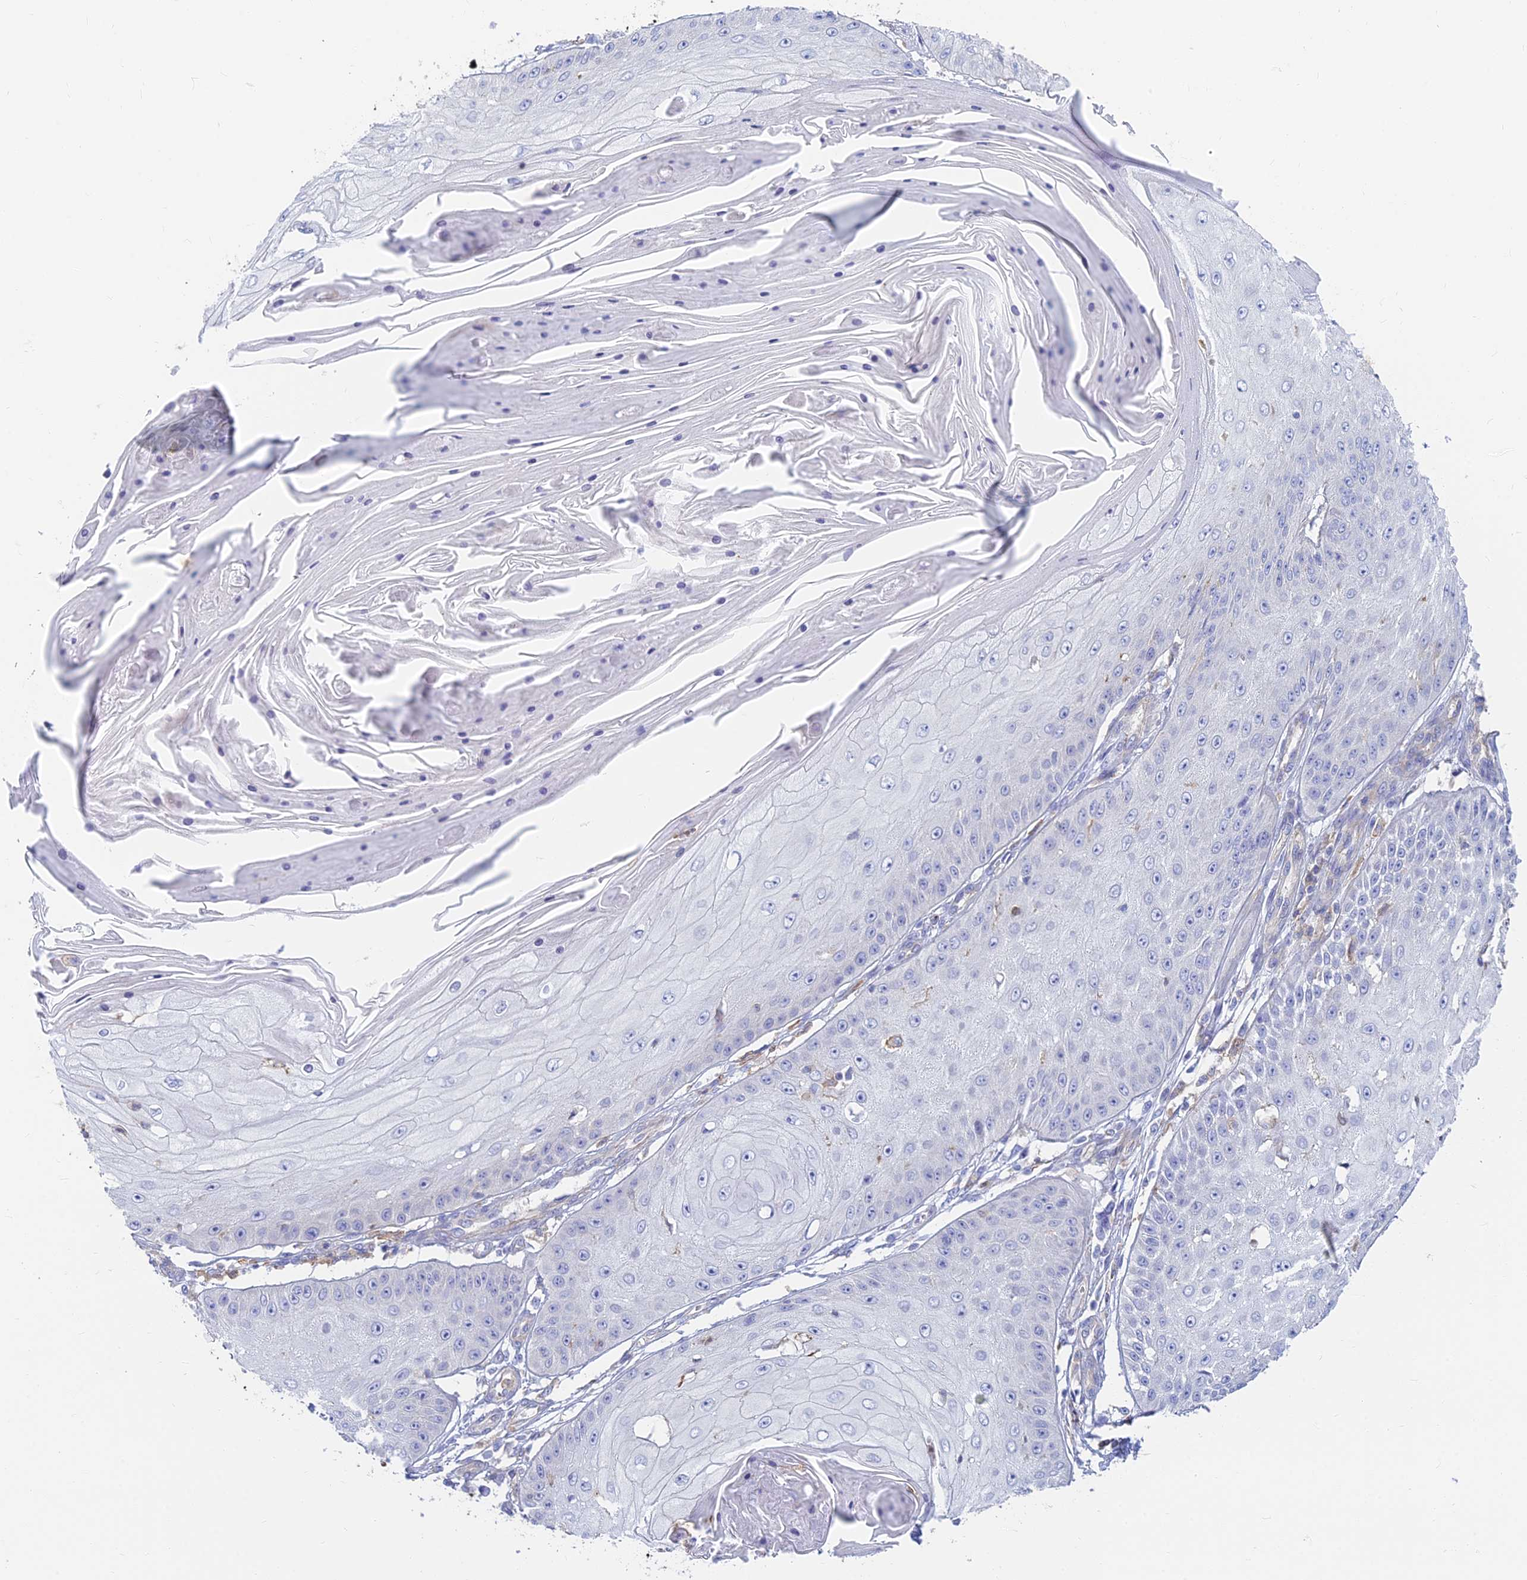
{"staining": {"intensity": "negative", "quantity": "none", "location": "none"}, "tissue": "skin cancer", "cell_type": "Tumor cells", "image_type": "cancer", "snomed": [{"axis": "morphology", "description": "Squamous cell carcinoma, NOS"}, {"axis": "topography", "description": "Skin"}], "caption": "IHC of human skin cancer reveals no positivity in tumor cells.", "gene": "STRN4", "patient": {"sex": "male", "age": 70}}